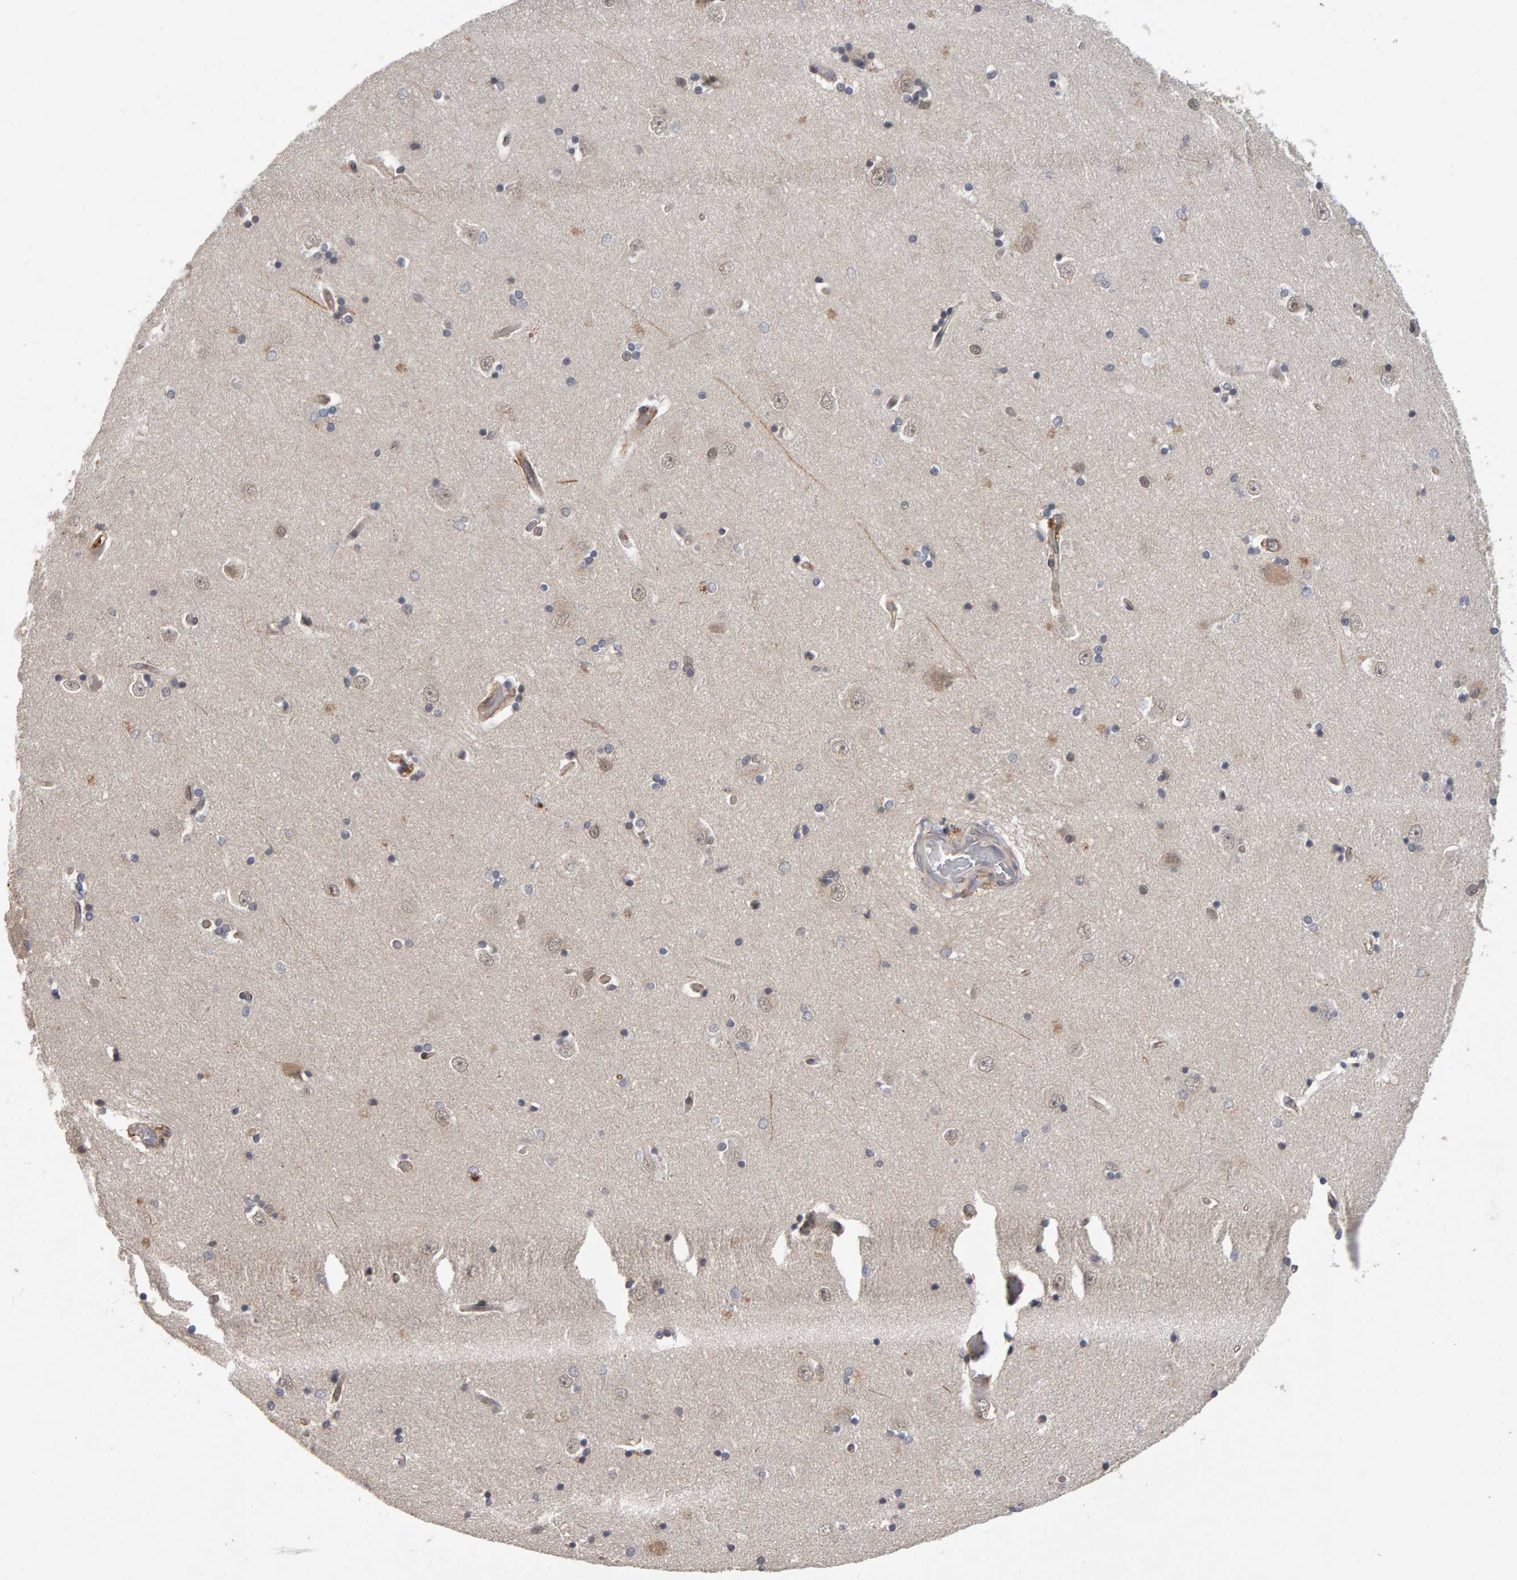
{"staining": {"intensity": "negative", "quantity": "none", "location": "none"}, "tissue": "hippocampus", "cell_type": "Glial cells", "image_type": "normal", "snomed": [{"axis": "morphology", "description": "Normal tissue, NOS"}, {"axis": "topography", "description": "Hippocampus"}], "caption": "The IHC histopathology image has no significant expression in glial cells of hippocampus. The staining was performed using DAB (3,3'-diaminobenzidine) to visualize the protein expression in brown, while the nuclei were stained in blue with hematoxylin (Magnification: 20x).", "gene": "CDCA5", "patient": {"sex": "male", "age": 45}}